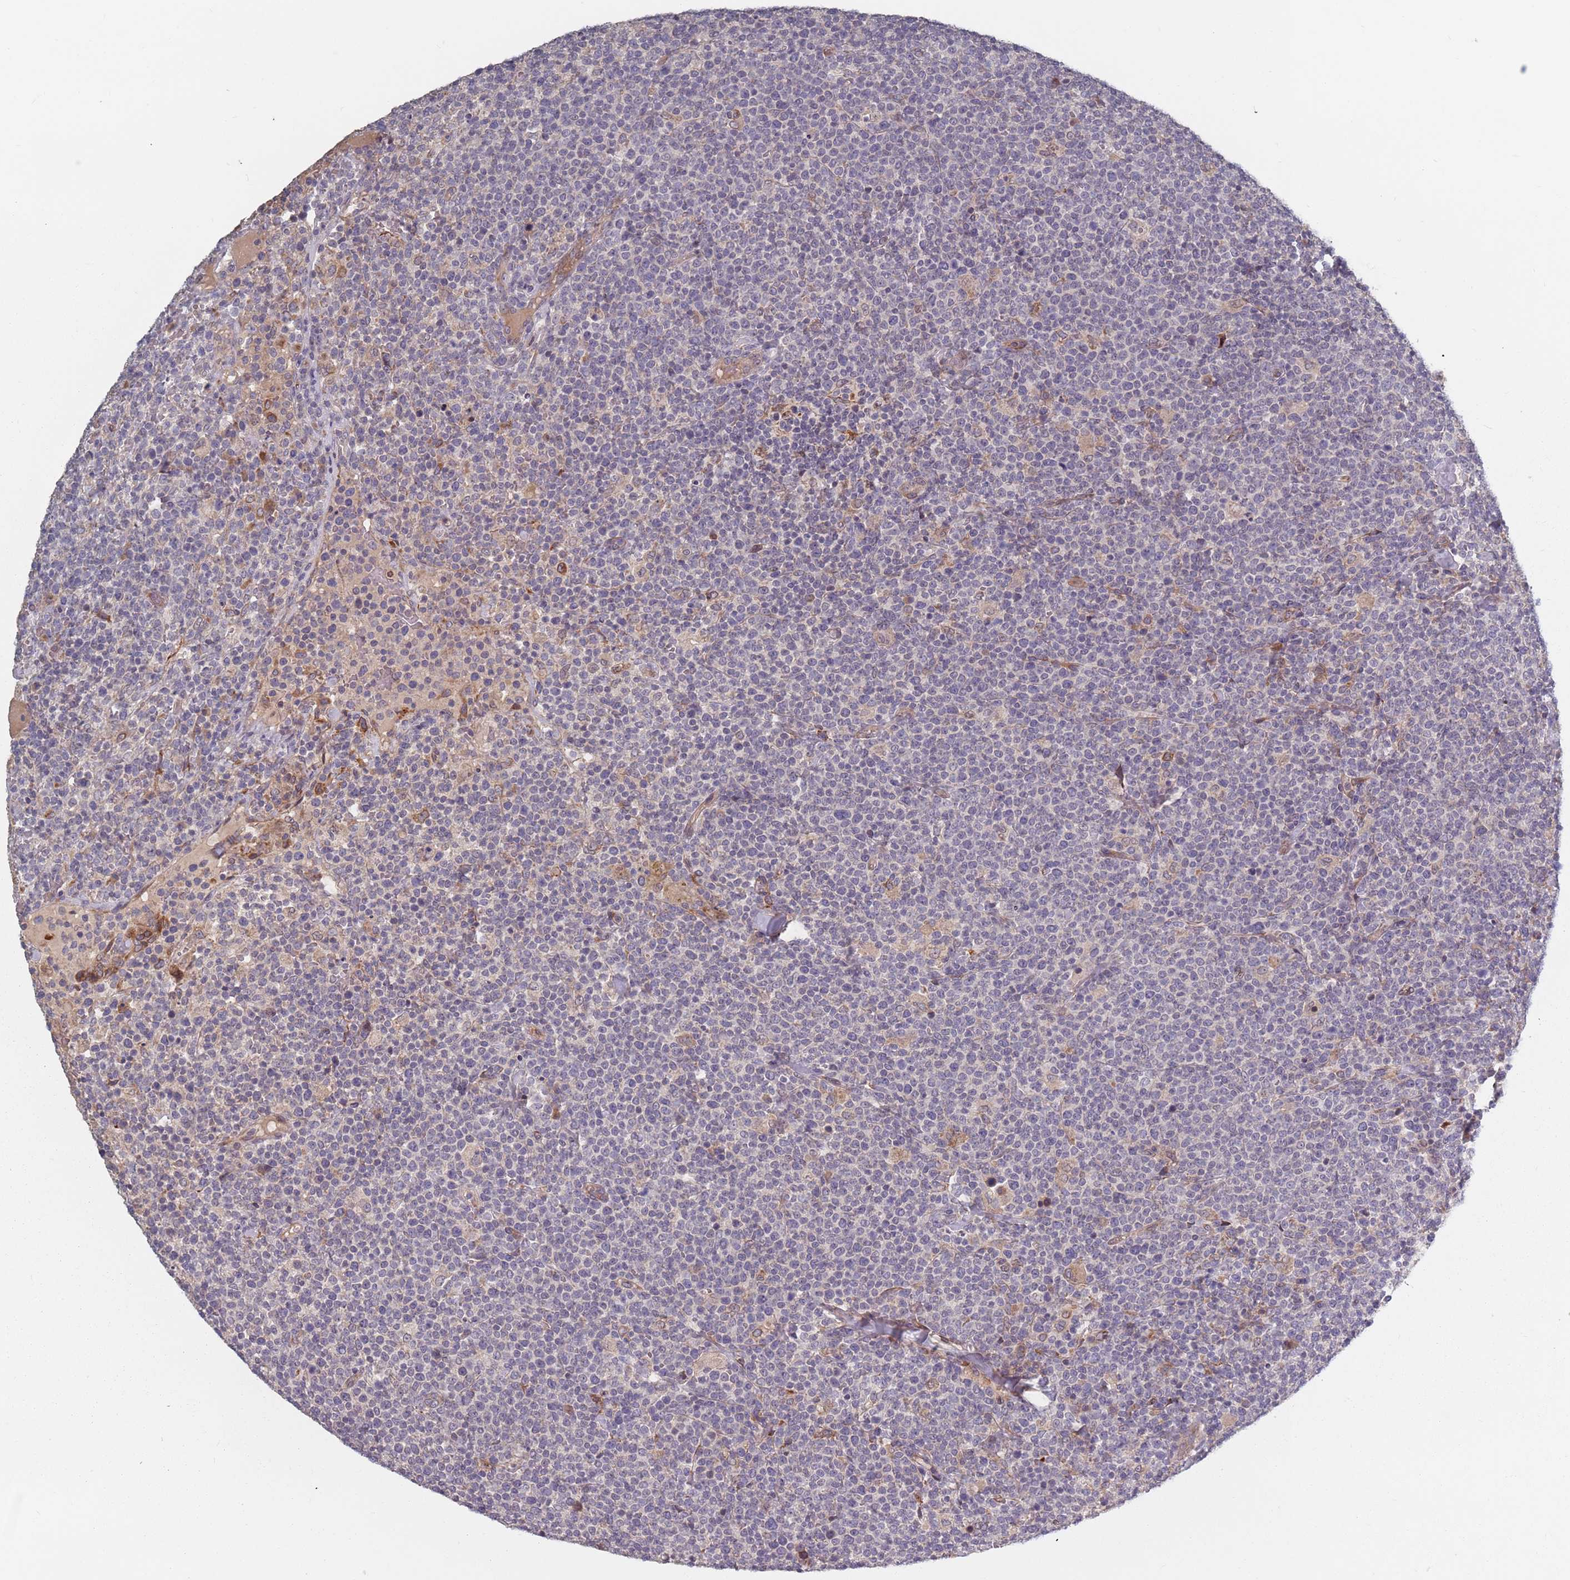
{"staining": {"intensity": "negative", "quantity": "none", "location": "none"}, "tissue": "lymphoma", "cell_type": "Tumor cells", "image_type": "cancer", "snomed": [{"axis": "morphology", "description": "Malignant lymphoma, non-Hodgkin's type, High grade"}, {"axis": "topography", "description": "Lymph node"}], "caption": "An image of human lymphoma is negative for staining in tumor cells.", "gene": "ADAL", "patient": {"sex": "male", "age": 61}}